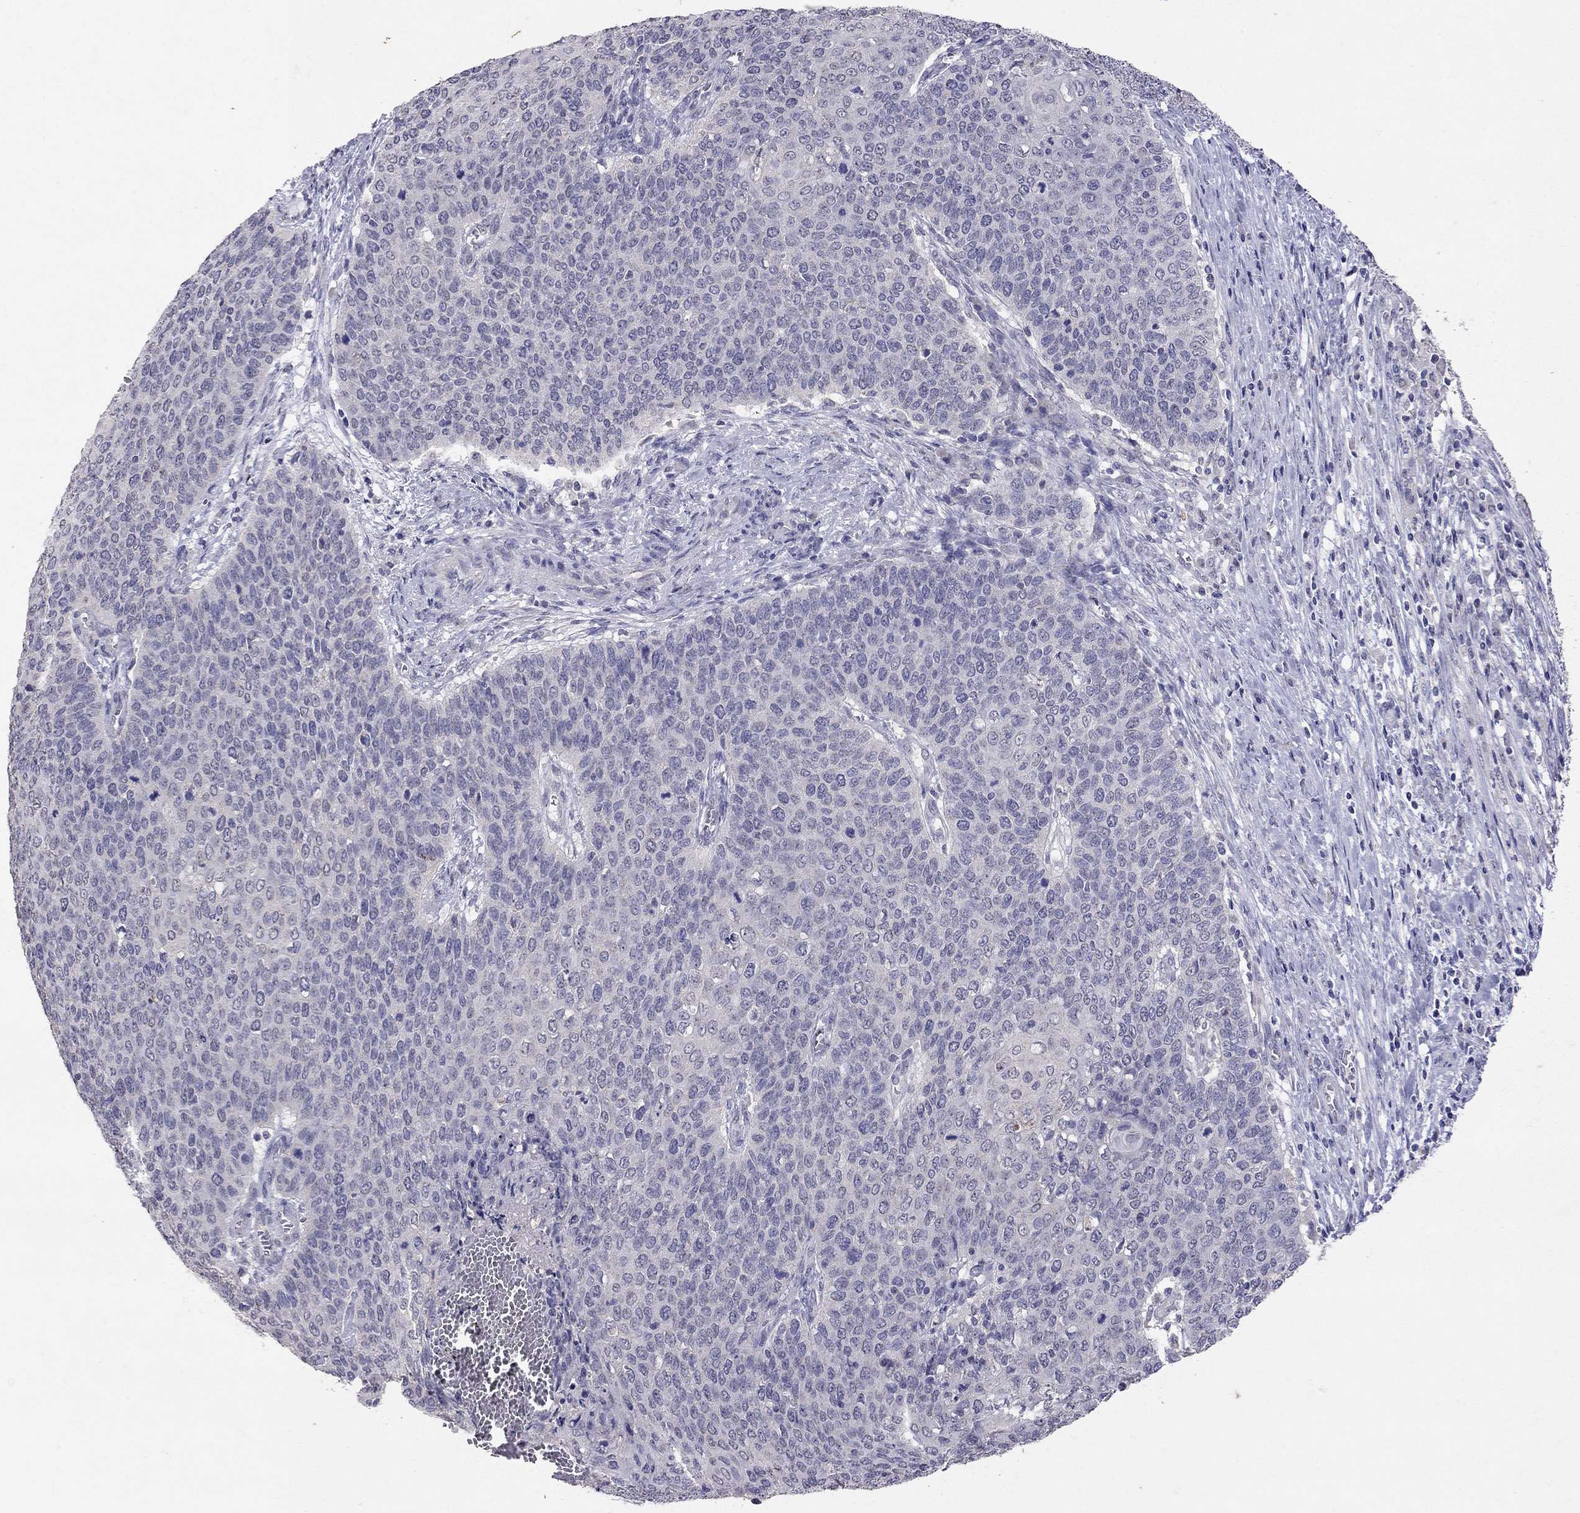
{"staining": {"intensity": "negative", "quantity": "none", "location": "none"}, "tissue": "cervical cancer", "cell_type": "Tumor cells", "image_type": "cancer", "snomed": [{"axis": "morphology", "description": "Squamous cell carcinoma, NOS"}, {"axis": "topography", "description": "Cervix"}], "caption": "IHC image of neoplastic tissue: human cervical cancer (squamous cell carcinoma) stained with DAB shows no significant protein staining in tumor cells.", "gene": "FST", "patient": {"sex": "female", "age": 39}}